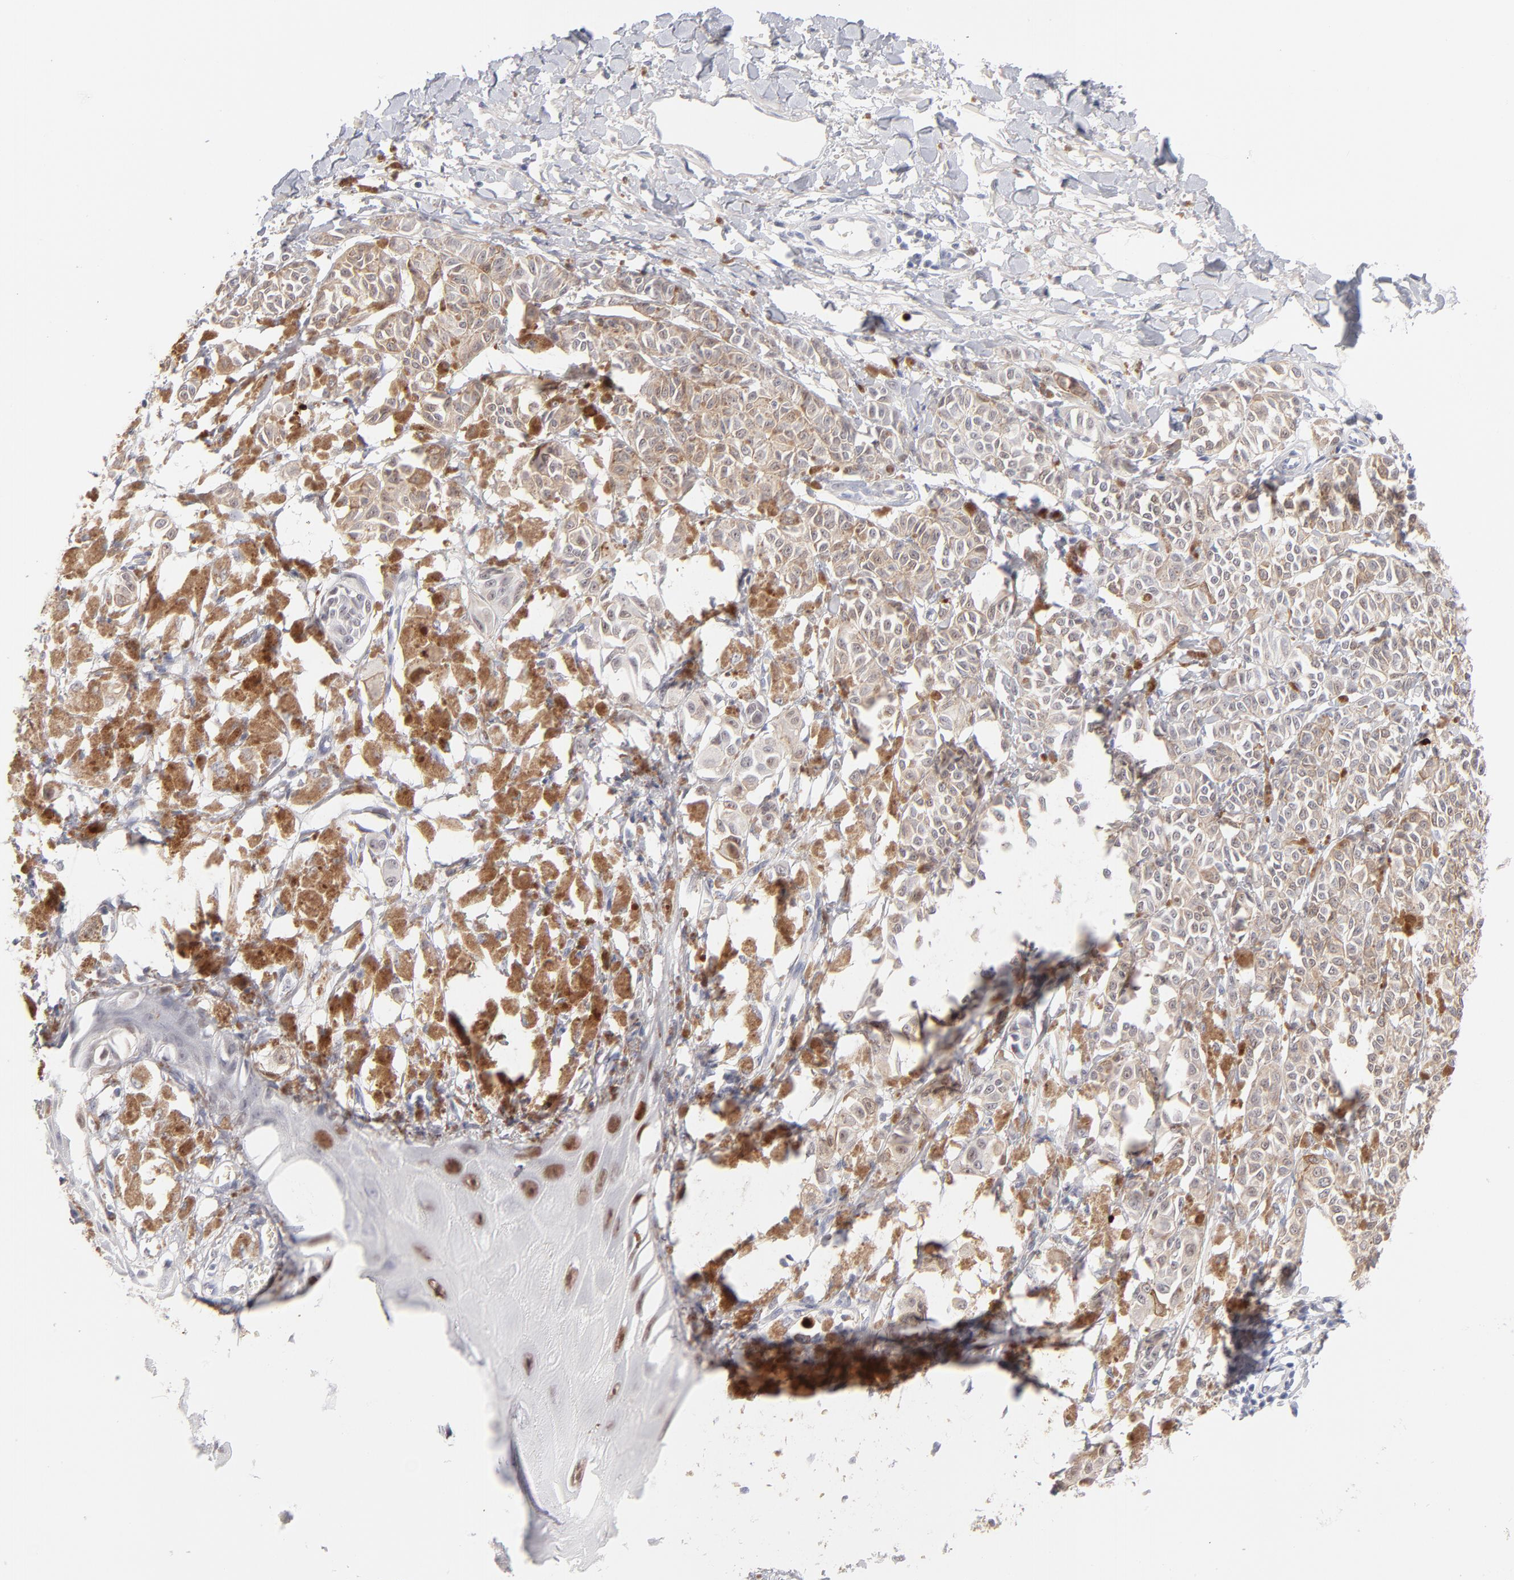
{"staining": {"intensity": "moderate", "quantity": "25%-75%", "location": "cytoplasmic/membranous,nuclear"}, "tissue": "melanoma", "cell_type": "Tumor cells", "image_type": "cancer", "snomed": [{"axis": "morphology", "description": "Malignant melanoma, NOS"}, {"axis": "topography", "description": "Skin"}], "caption": "This is an image of immunohistochemistry staining of malignant melanoma, which shows moderate expression in the cytoplasmic/membranous and nuclear of tumor cells.", "gene": "PARP1", "patient": {"sex": "male", "age": 76}}